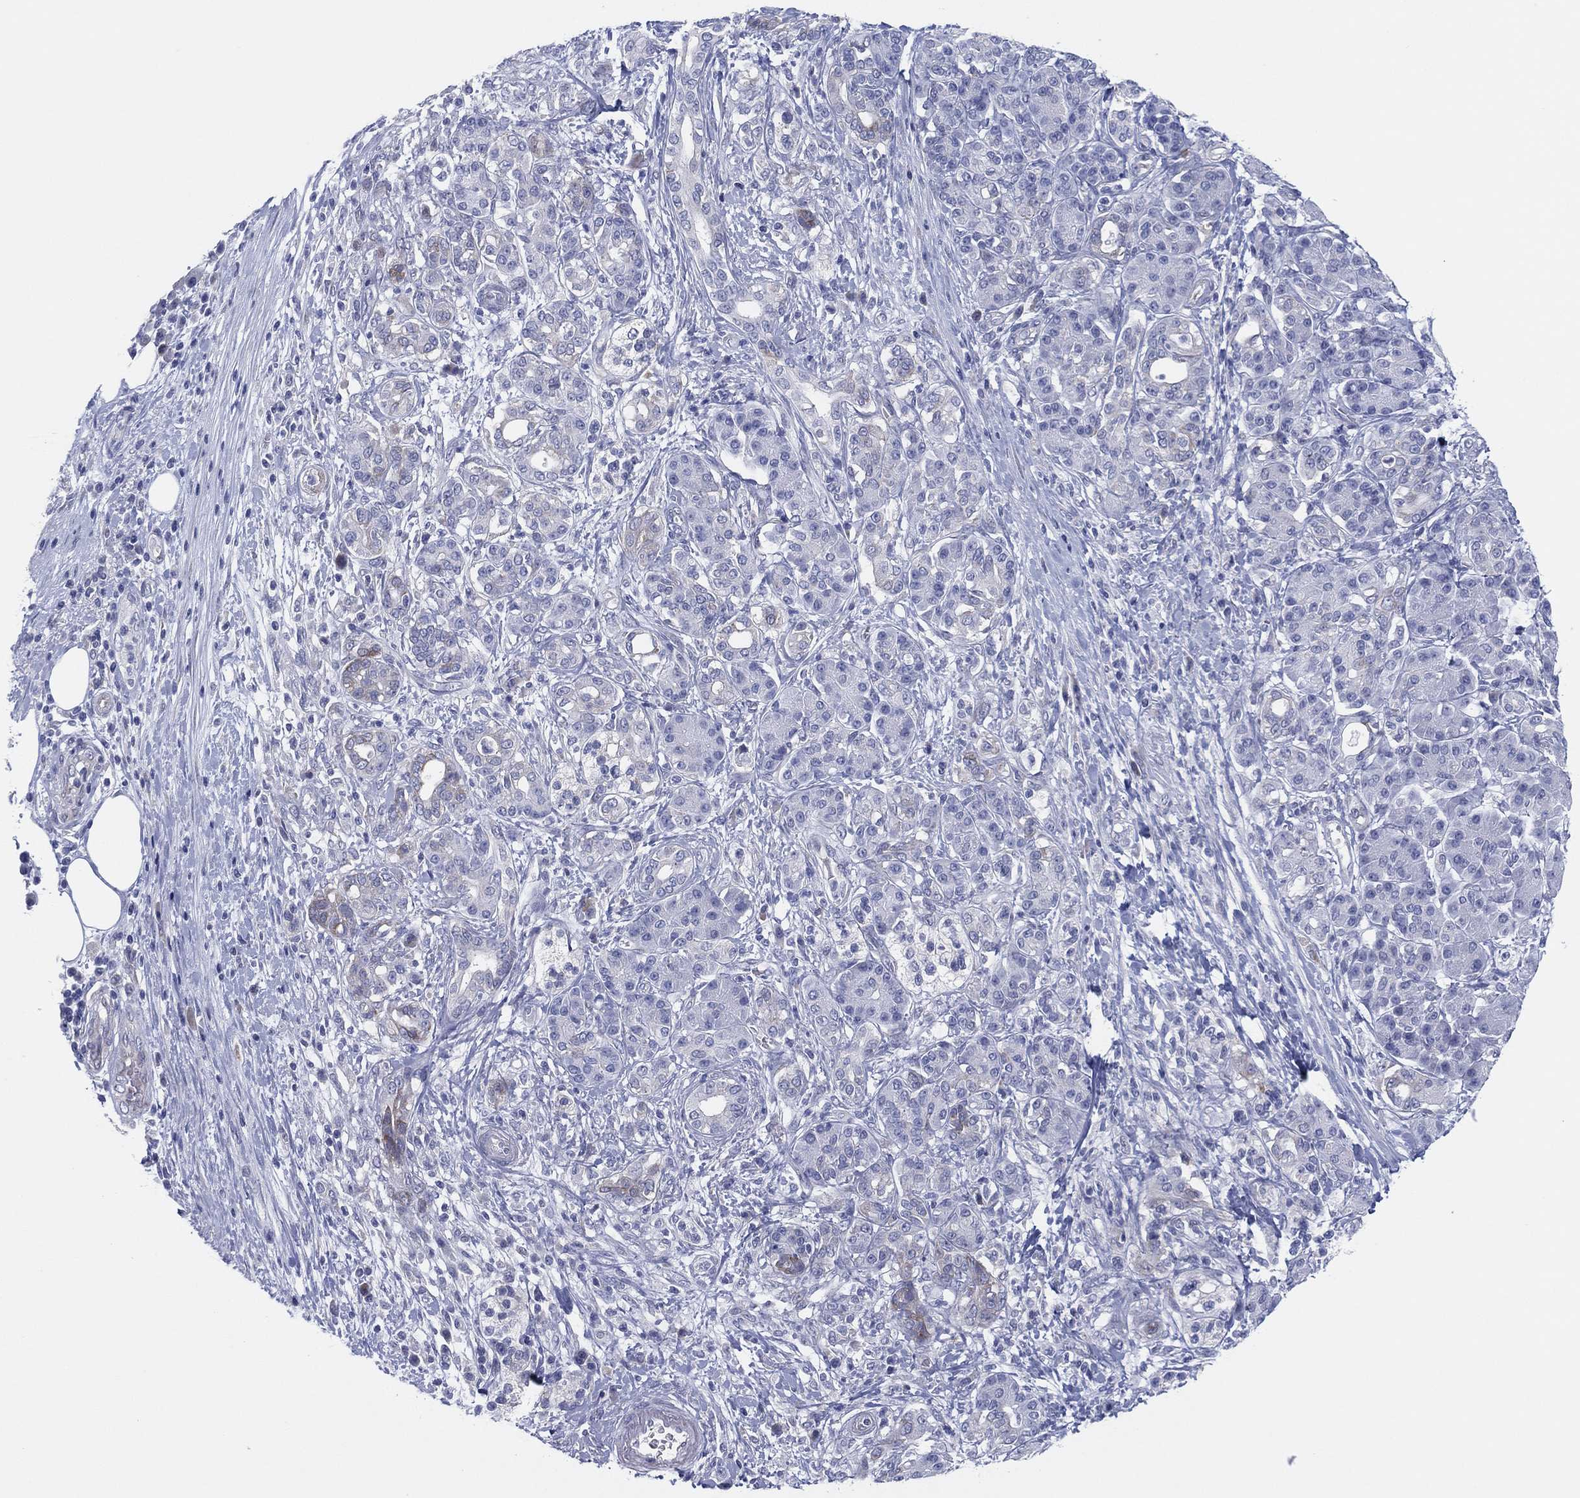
{"staining": {"intensity": "negative", "quantity": "none", "location": "none"}, "tissue": "pancreatic cancer", "cell_type": "Tumor cells", "image_type": "cancer", "snomed": [{"axis": "morphology", "description": "Adenocarcinoma, NOS"}, {"axis": "topography", "description": "Pancreas"}], "caption": "Tumor cells show no significant protein staining in adenocarcinoma (pancreatic). Nuclei are stained in blue.", "gene": "HEATR4", "patient": {"sex": "female", "age": 73}}